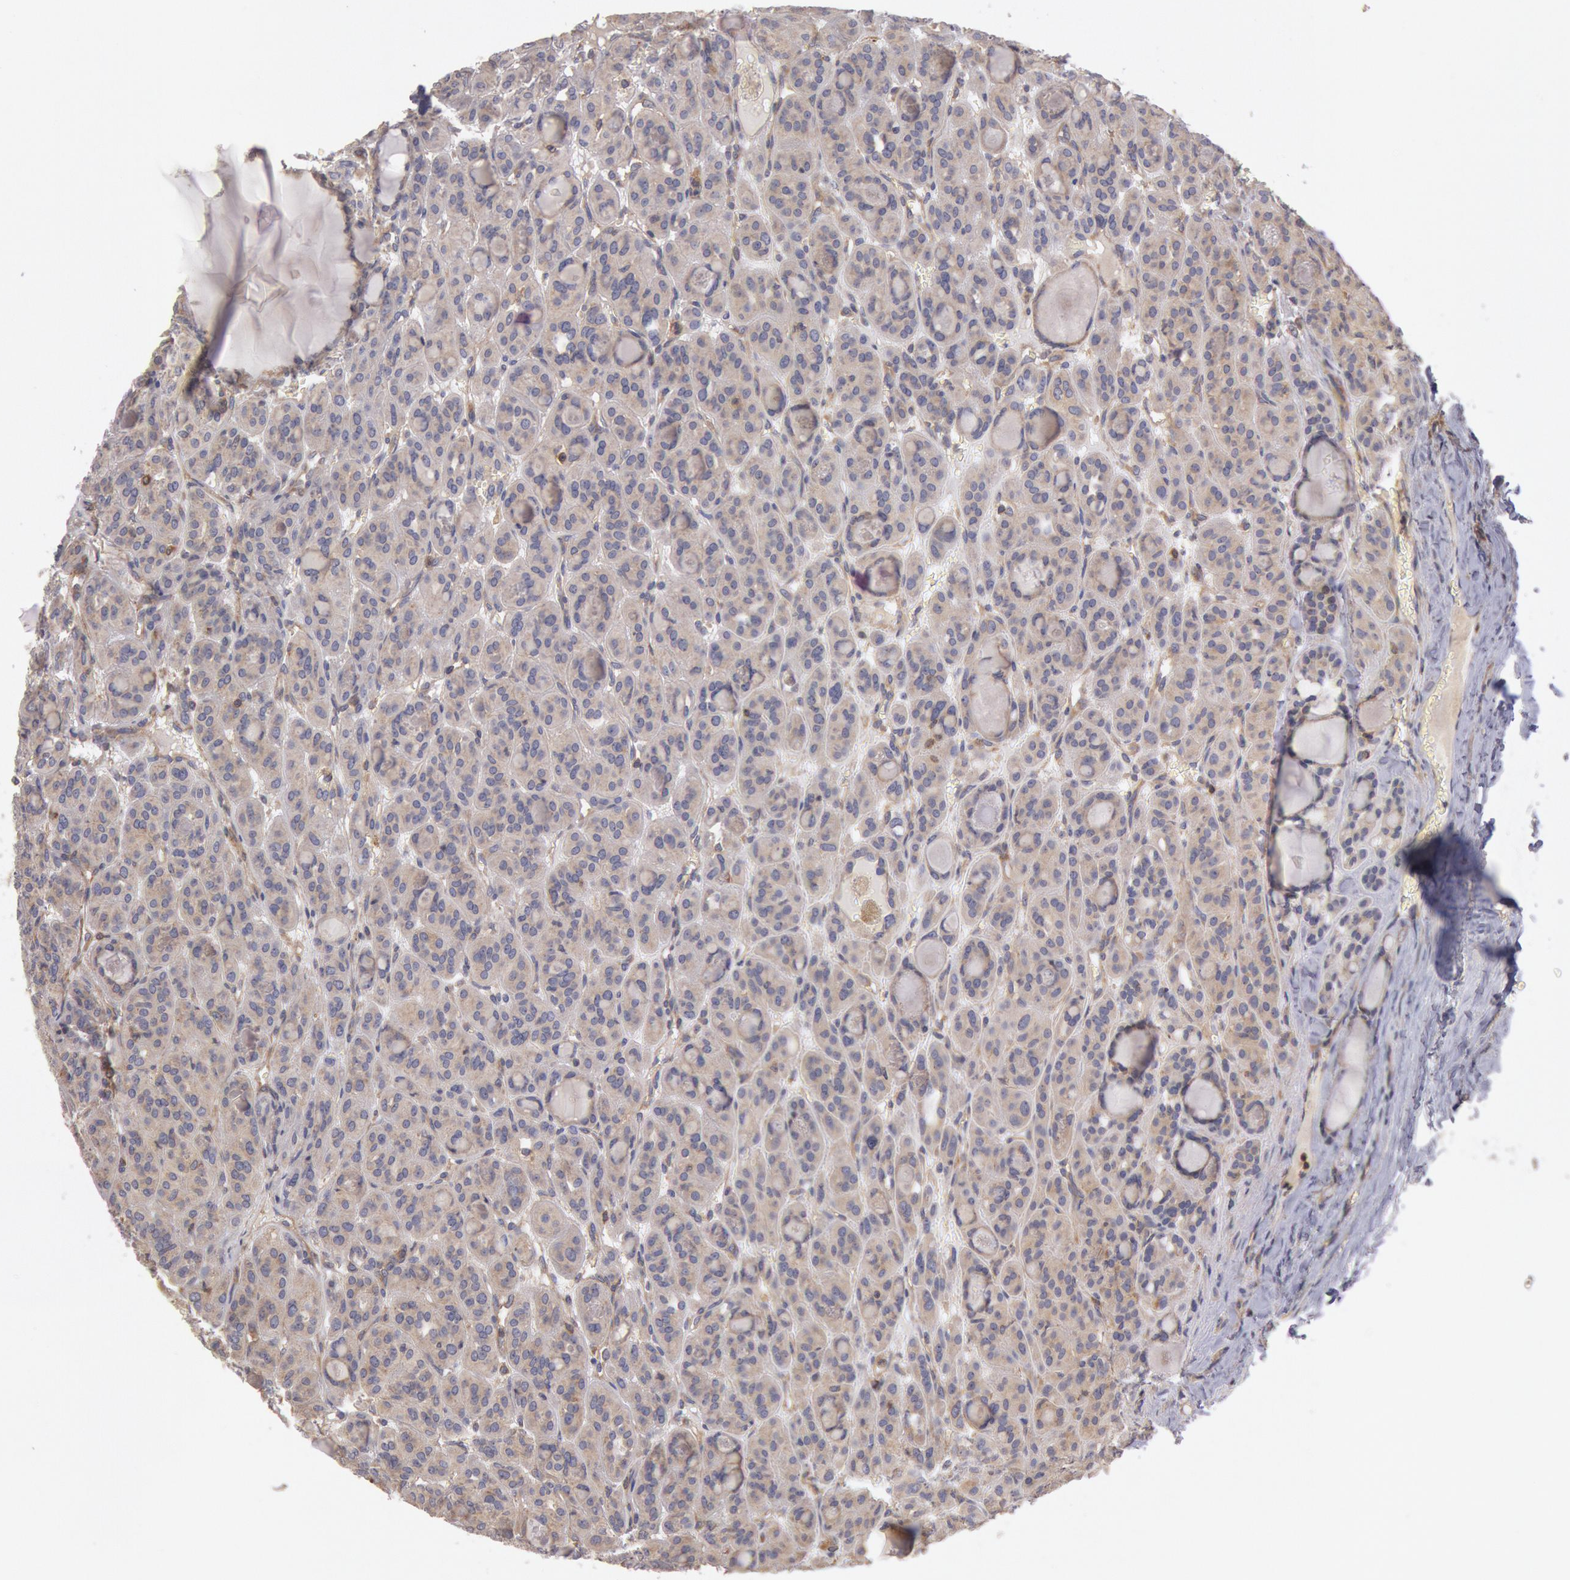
{"staining": {"intensity": "weak", "quantity": "<25%", "location": "cytoplasmic/membranous"}, "tissue": "thyroid cancer", "cell_type": "Tumor cells", "image_type": "cancer", "snomed": [{"axis": "morphology", "description": "Follicular adenoma carcinoma, NOS"}, {"axis": "topography", "description": "Thyroid gland"}], "caption": "Immunohistochemical staining of thyroid cancer exhibits no significant expression in tumor cells.", "gene": "PIK3R1", "patient": {"sex": "female", "age": 71}}